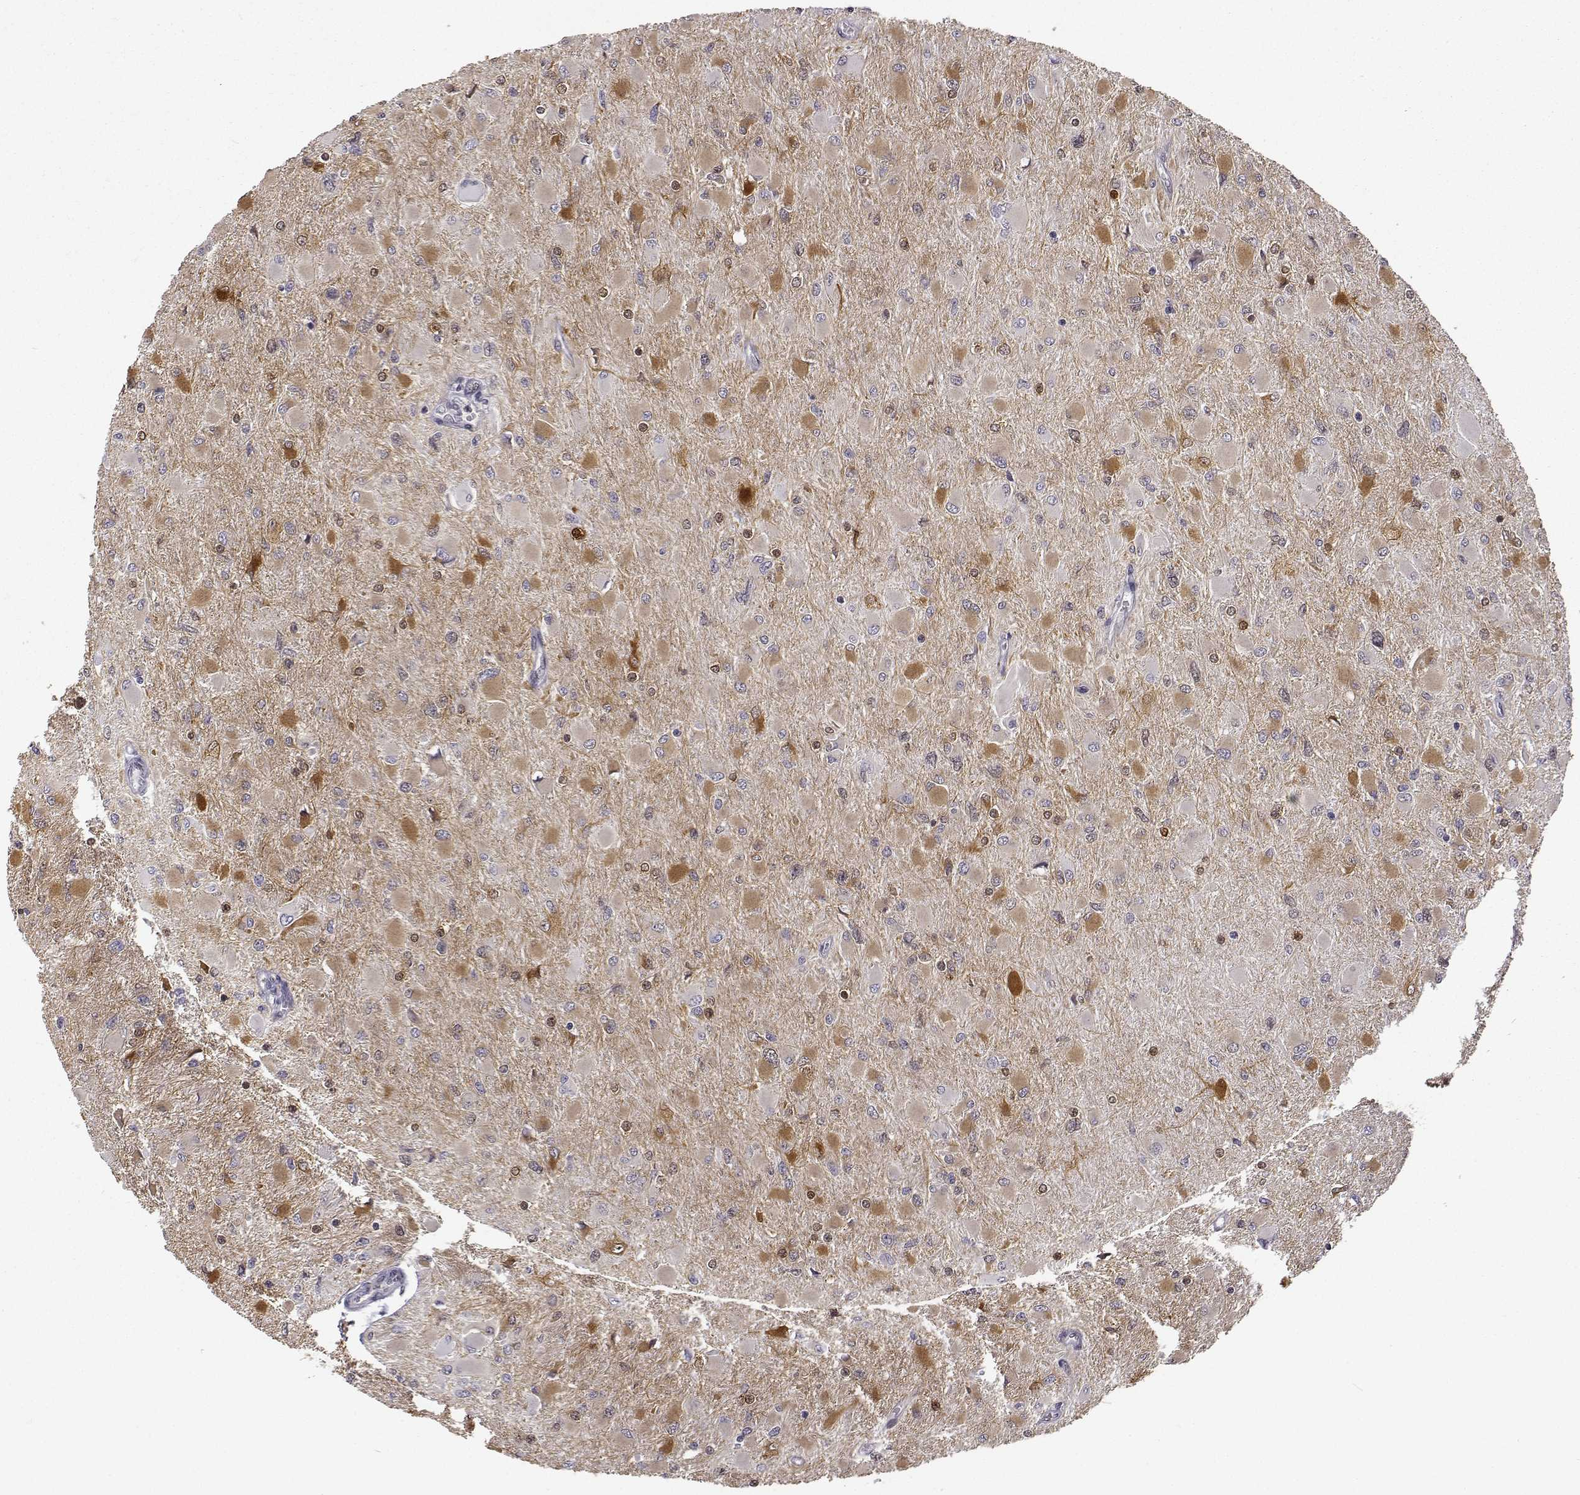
{"staining": {"intensity": "weak", "quantity": "25%-75%", "location": "cytoplasmic/membranous"}, "tissue": "glioma", "cell_type": "Tumor cells", "image_type": "cancer", "snomed": [{"axis": "morphology", "description": "Glioma, malignant, High grade"}, {"axis": "topography", "description": "Cerebral cortex"}], "caption": "Human glioma stained with a brown dye displays weak cytoplasmic/membranous positive positivity in approximately 25%-75% of tumor cells.", "gene": "PHGDH", "patient": {"sex": "female", "age": 36}}